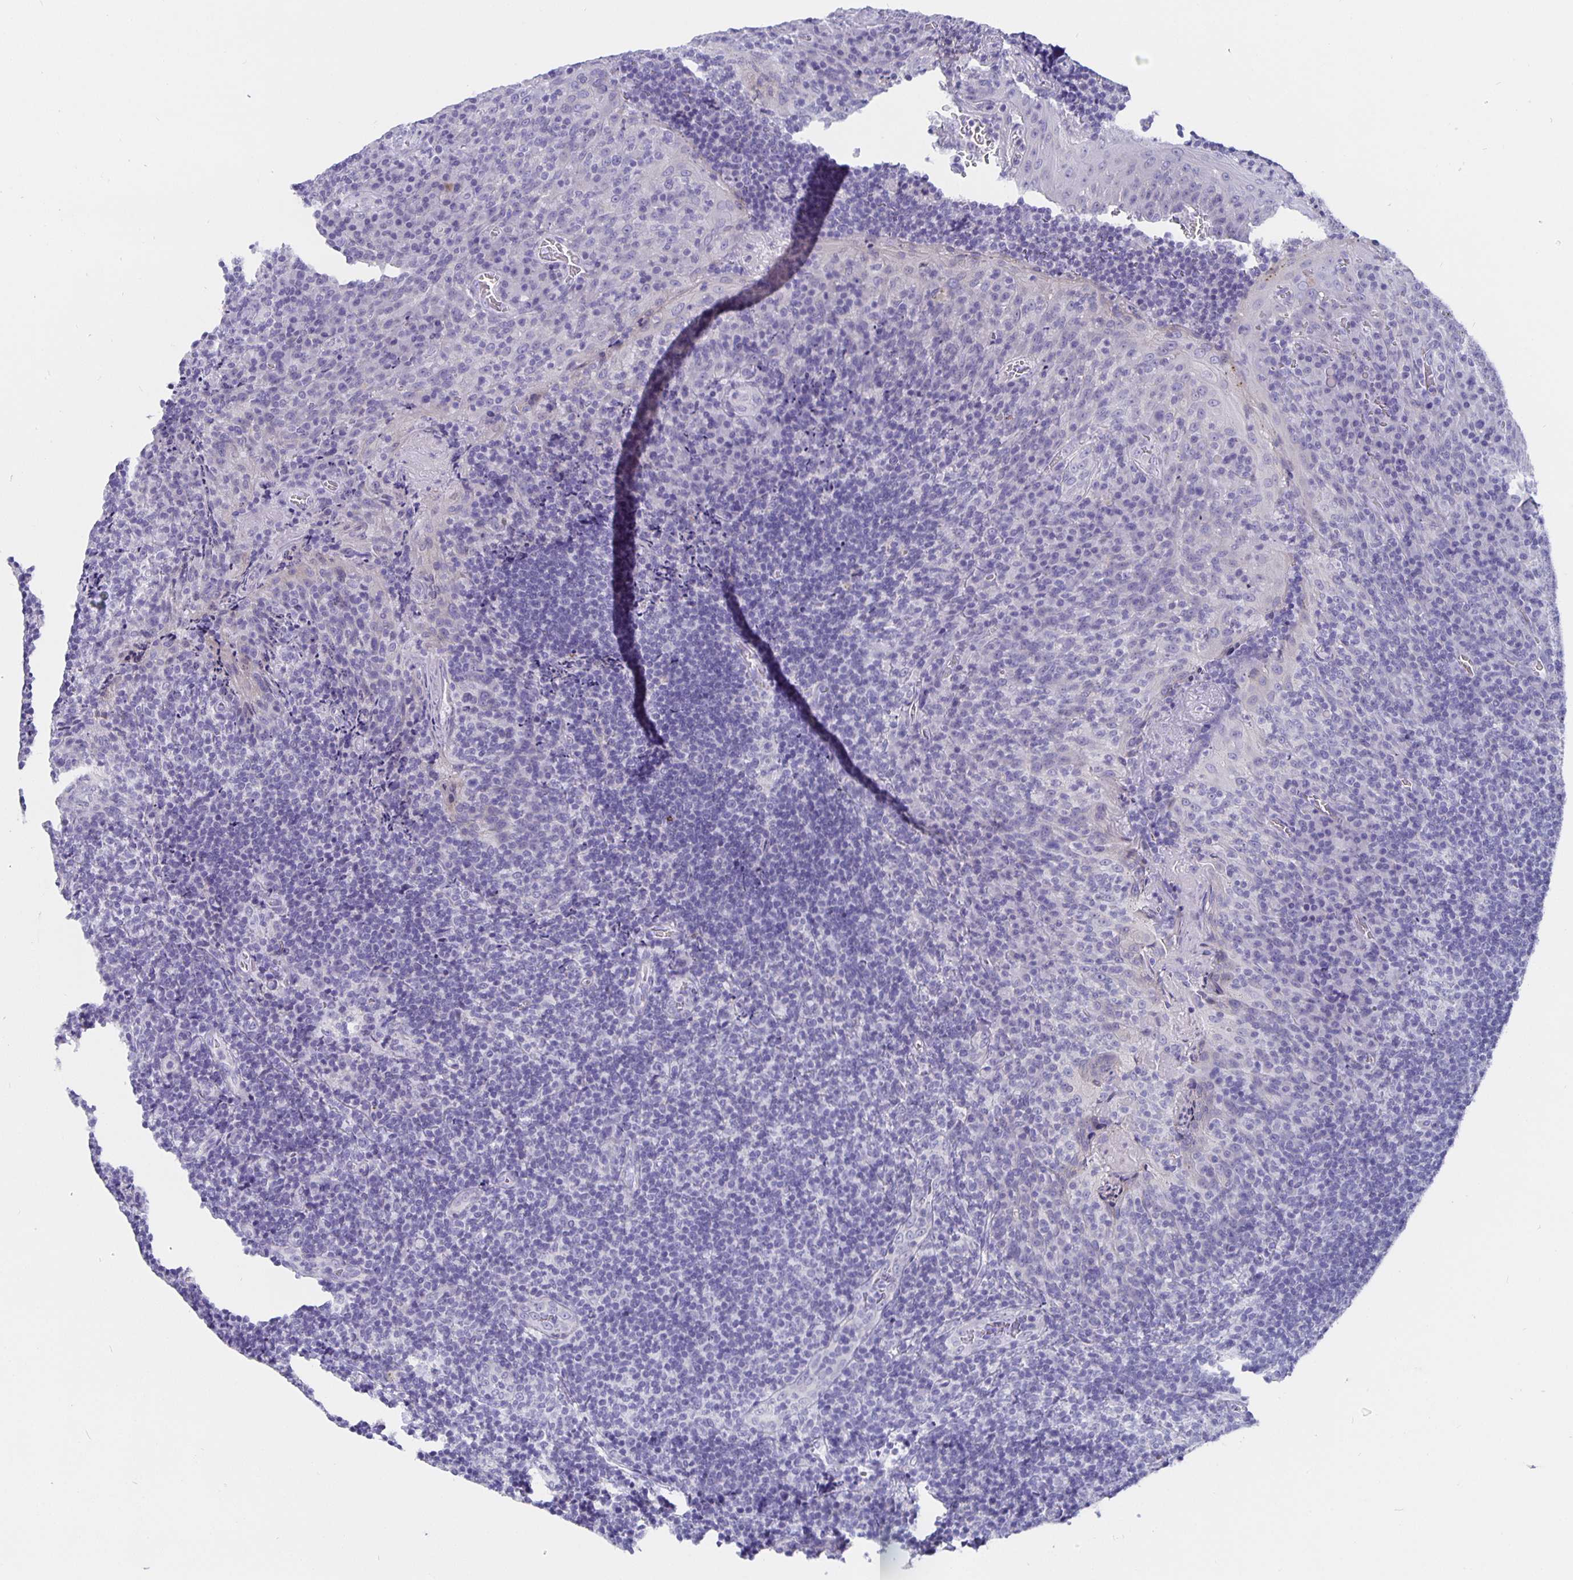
{"staining": {"intensity": "negative", "quantity": "none", "location": "none"}, "tissue": "tonsil", "cell_type": "Germinal center cells", "image_type": "normal", "snomed": [{"axis": "morphology", "description": "Normal tissue, NOS"}, {"axis": "topography", "description": "Tonsil"}], "caption": "The photomicrograph shows no staining of germinal center cells in normal tonsil.", "gene": "CFAP74", "patient": {"sex": "male", "age": 17}}